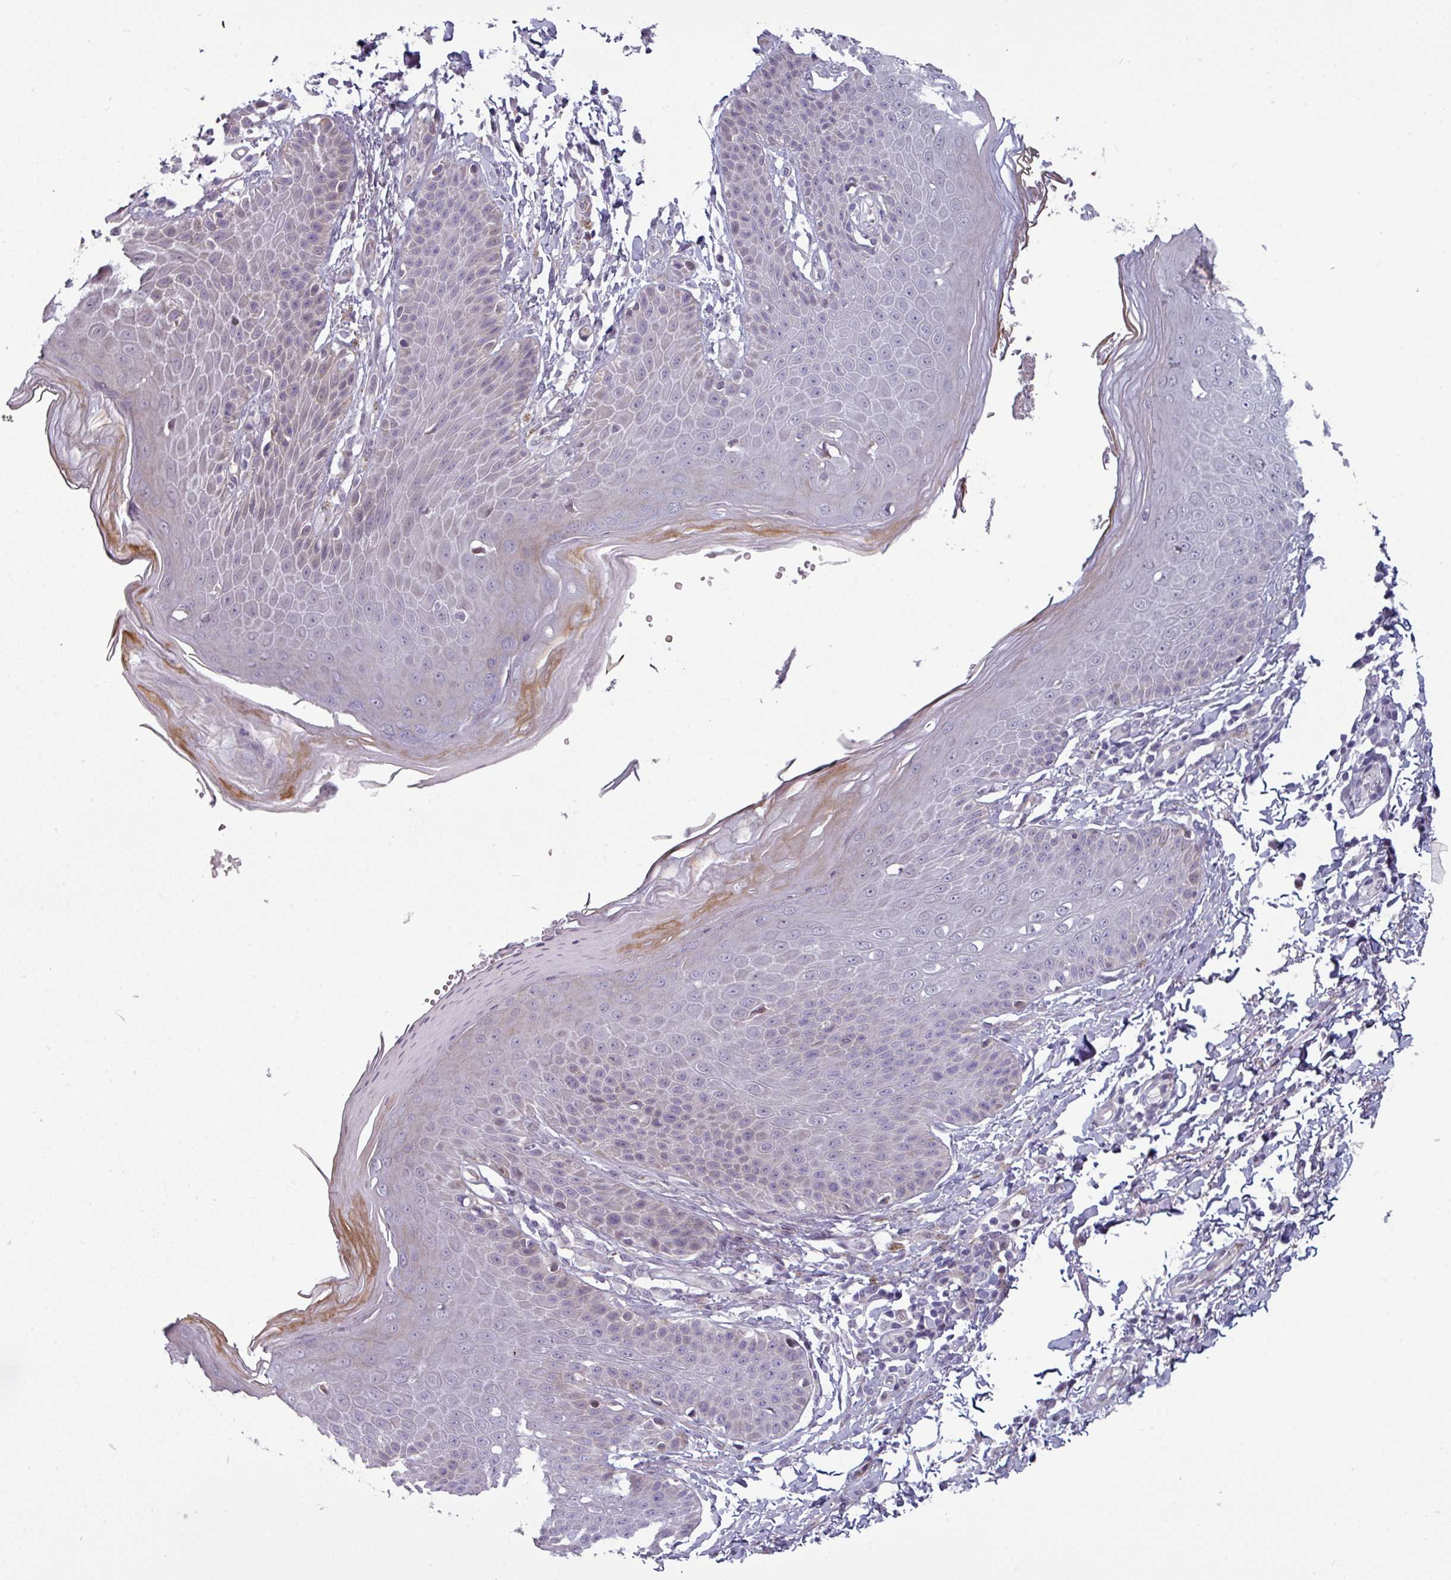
{"staining": {"intensity": "moderate", "quantity": "<25%", "location": "cytoplasmic/membranous"}, "tissue": "skin", "cell_type": "Epidermal cells", "image_type": "normal", "snomed": [{"axis": "morphology", "description": "Normal tissue, NOS"}, {"axis": "topography", "description": "Peripheral nerve tissue"}], "caption": "IHC of benign human skin demonstrates low levels of moderate cytoplasmic/membranous positivity in about <25% of epidermal cells. (DAB (3,3'-diaminobenzidine) = brown stain, brightfield microscopy at high magnification).", "gene": "PRAMEF12", "patient": {"sex": "male", "age": 51}}